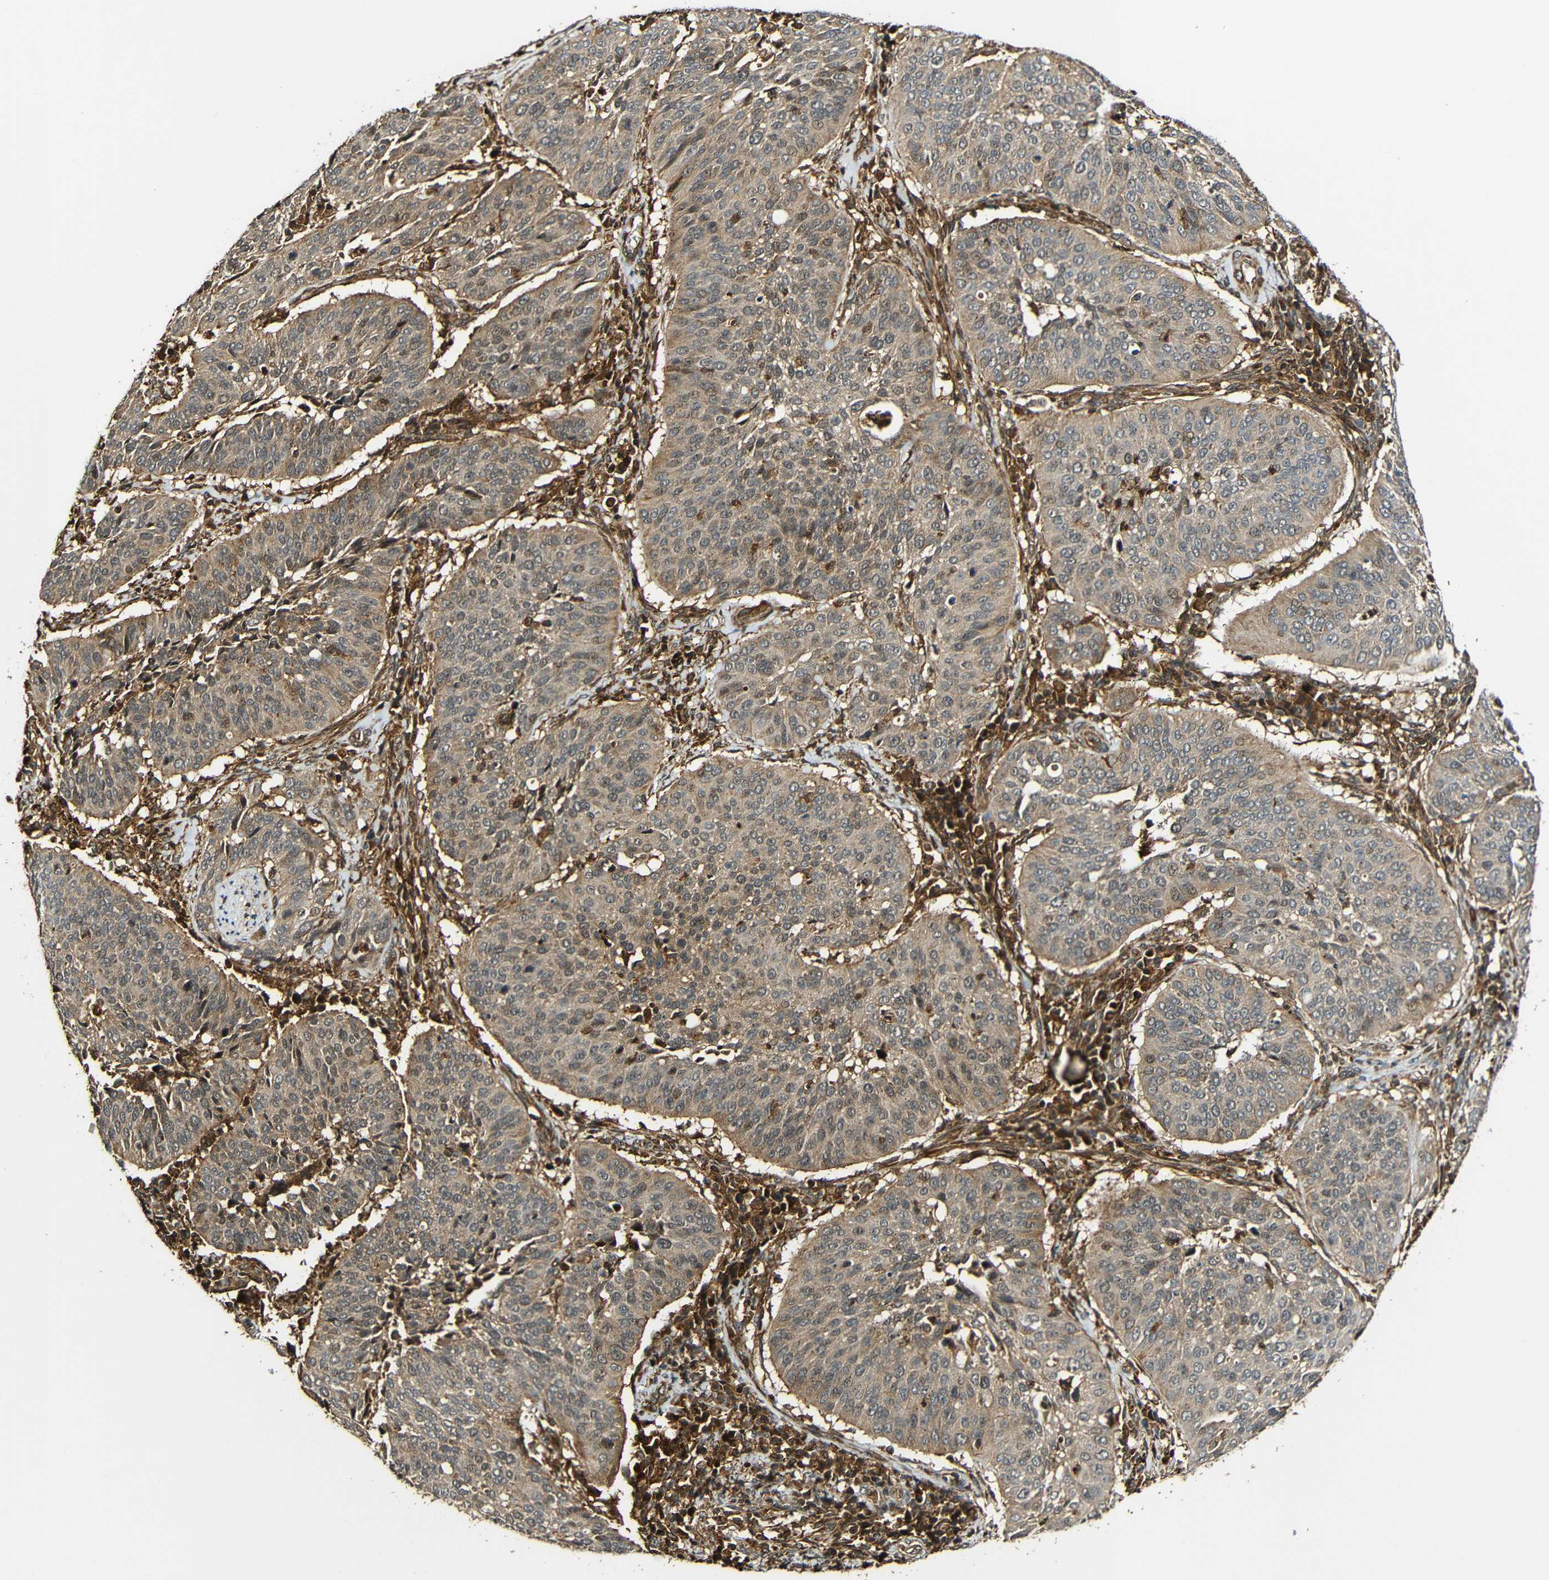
{"staining": {"intensity": "weak", "quantity": ">75%", "location": "cytoplasmic/membranous"}, "tissue": "cervical cancer", "cell_type": "Tumor cells", "image_type": "cancer", "snomed": [{"axis": "morphology", "description": "Normal tissue, NOS"}, {"axis": "morphology", "description": "Squamous cell carcinoma, NOS"}, {"axis": "topography", "description": "Cervix"}], "caption": "IHC histopathology image of human cervical squamous cell carcinoma stained for a protein (brown), which exhibits low levels of weak cytoplasmic/membranous staining in about >75% of tumor cells.", "gene": "CASP8", "patient": {"sex": "female", "age": 39}}